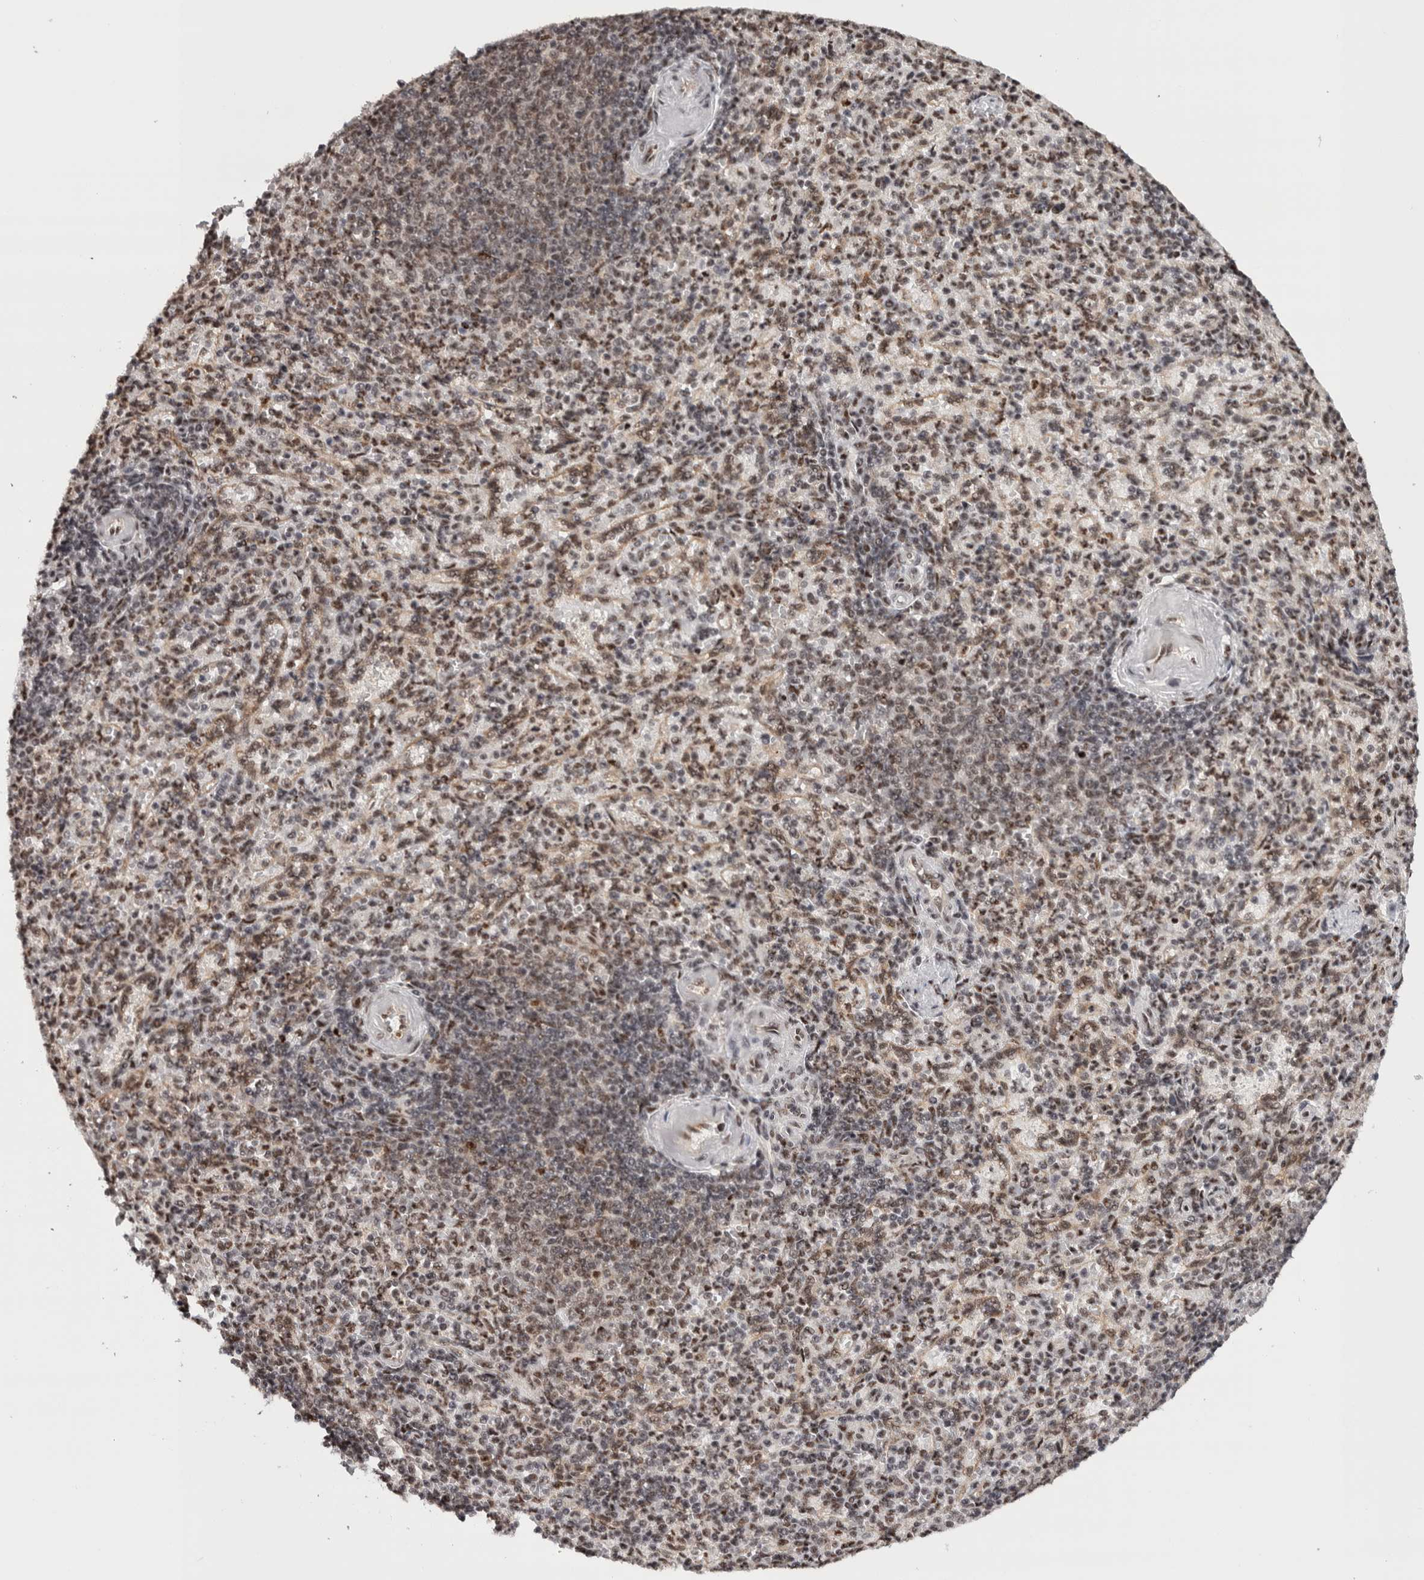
{"staining": {"intensity": "weak", "quantity": "25%-75%", "location": "nuclear"}, "tissue": "spleen", "cell_type": "Cells in red pulp", "image_type": "normal", "snomed": [{"axis": "morphology", "description": "Normal tissue, NOS"}, {"axis": "topography", "description": "Spleen"}], "caption": "IHC (DAB (3,3'-diaminobenzidine)) staining of normal human spleen demonstrates weak nuclear protein positivity in about 25%-75% of cells in red pulp.", "gene": "MKNK1", "patient": {"sex": "female", "age": 74}}